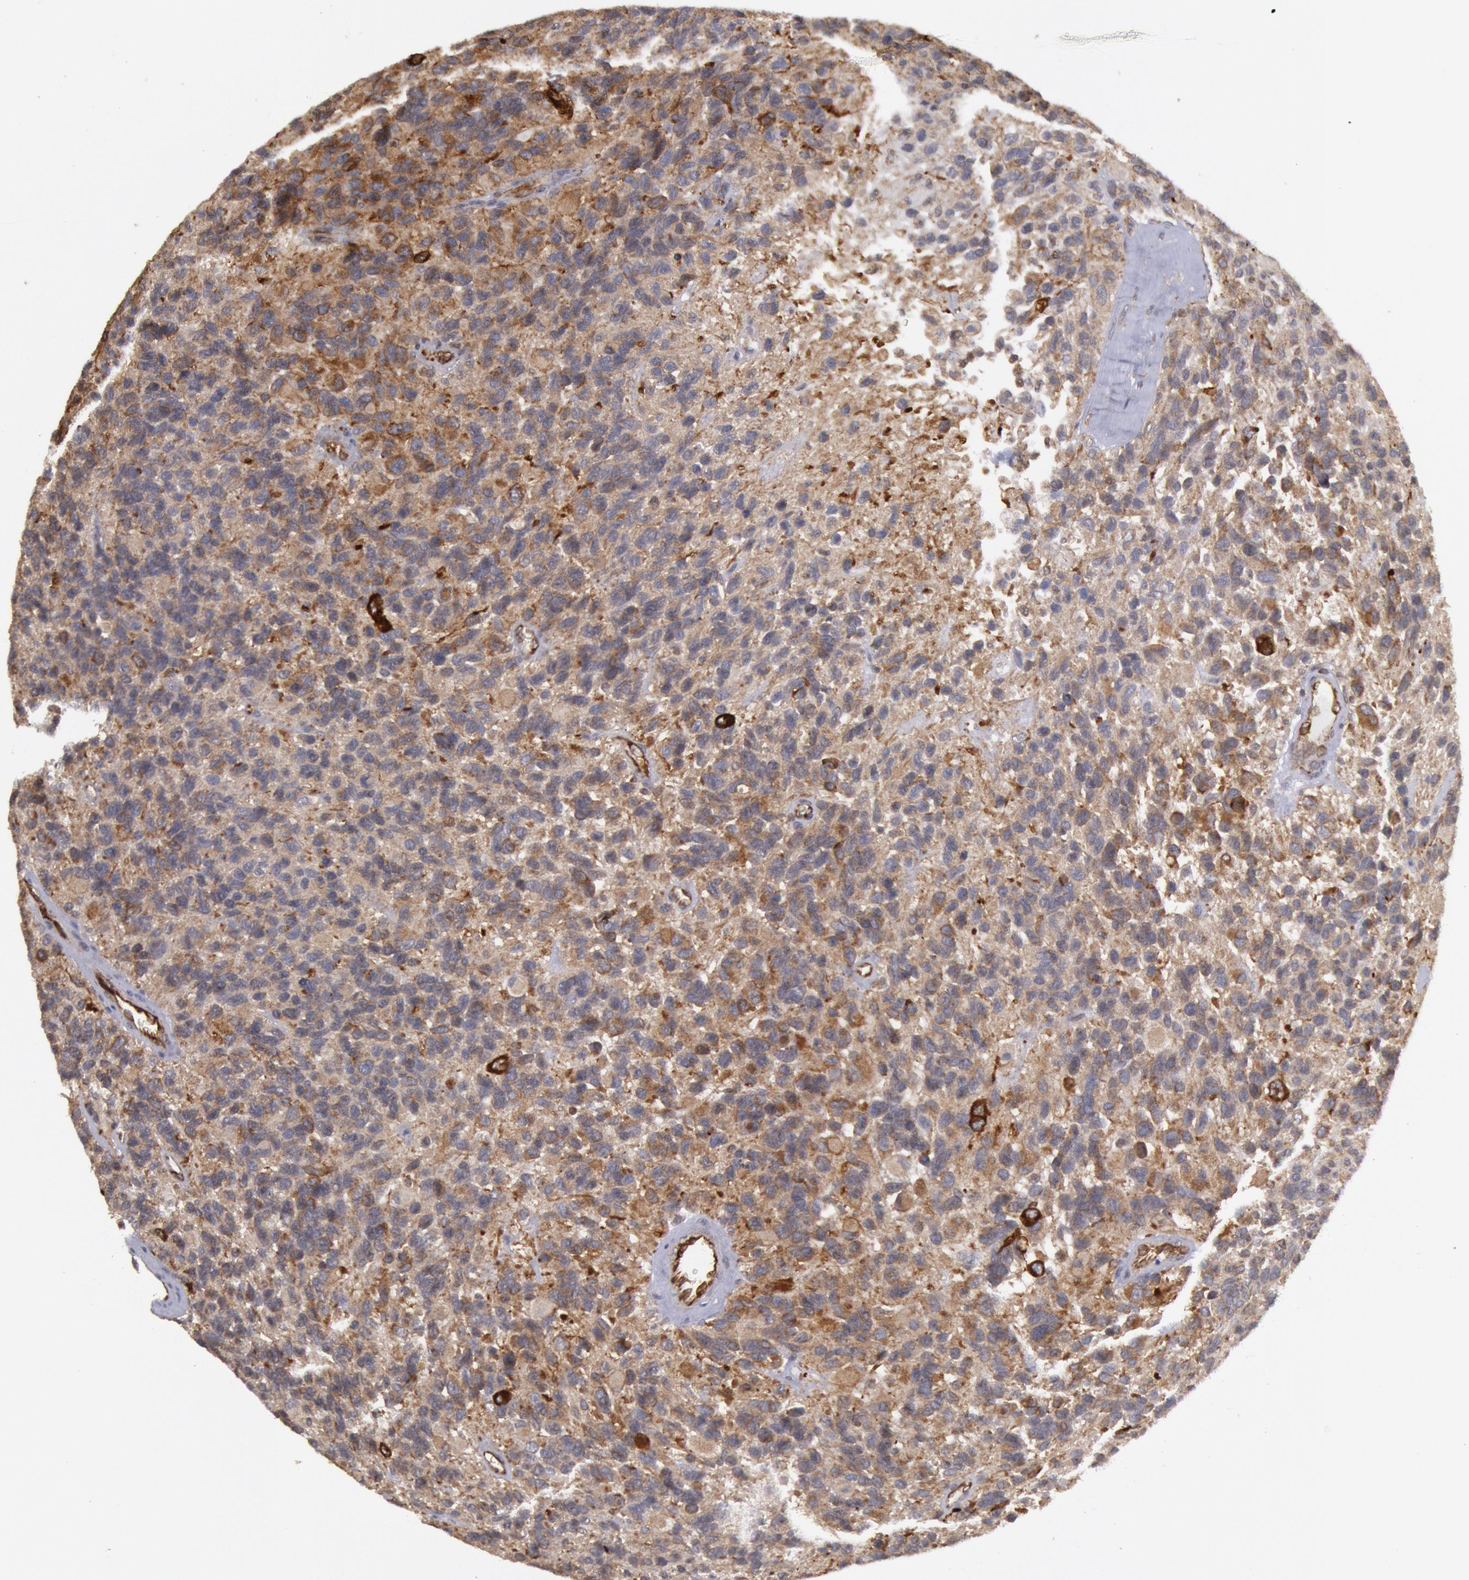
{"staining": {"intensity": "weak", "quantity": "<25%", "location": "cytoplasmic/membranous"}, "tissue": "glioma", "cell_type": "Tumor cells", "image_type": "cancer", "snomed": [{"axis": "morphology", "description": "Glioma, malignant, High grade"}, {"axis": "topography", "description": "Brain"}], "caption": "IHC image of neoplastic tissue: malignant glioma (high-grade) stained with DAB shows no significant protein positivity in tumor cells.", "gene": "TAP2", "patient": {"sex": "male", "age": 77}}